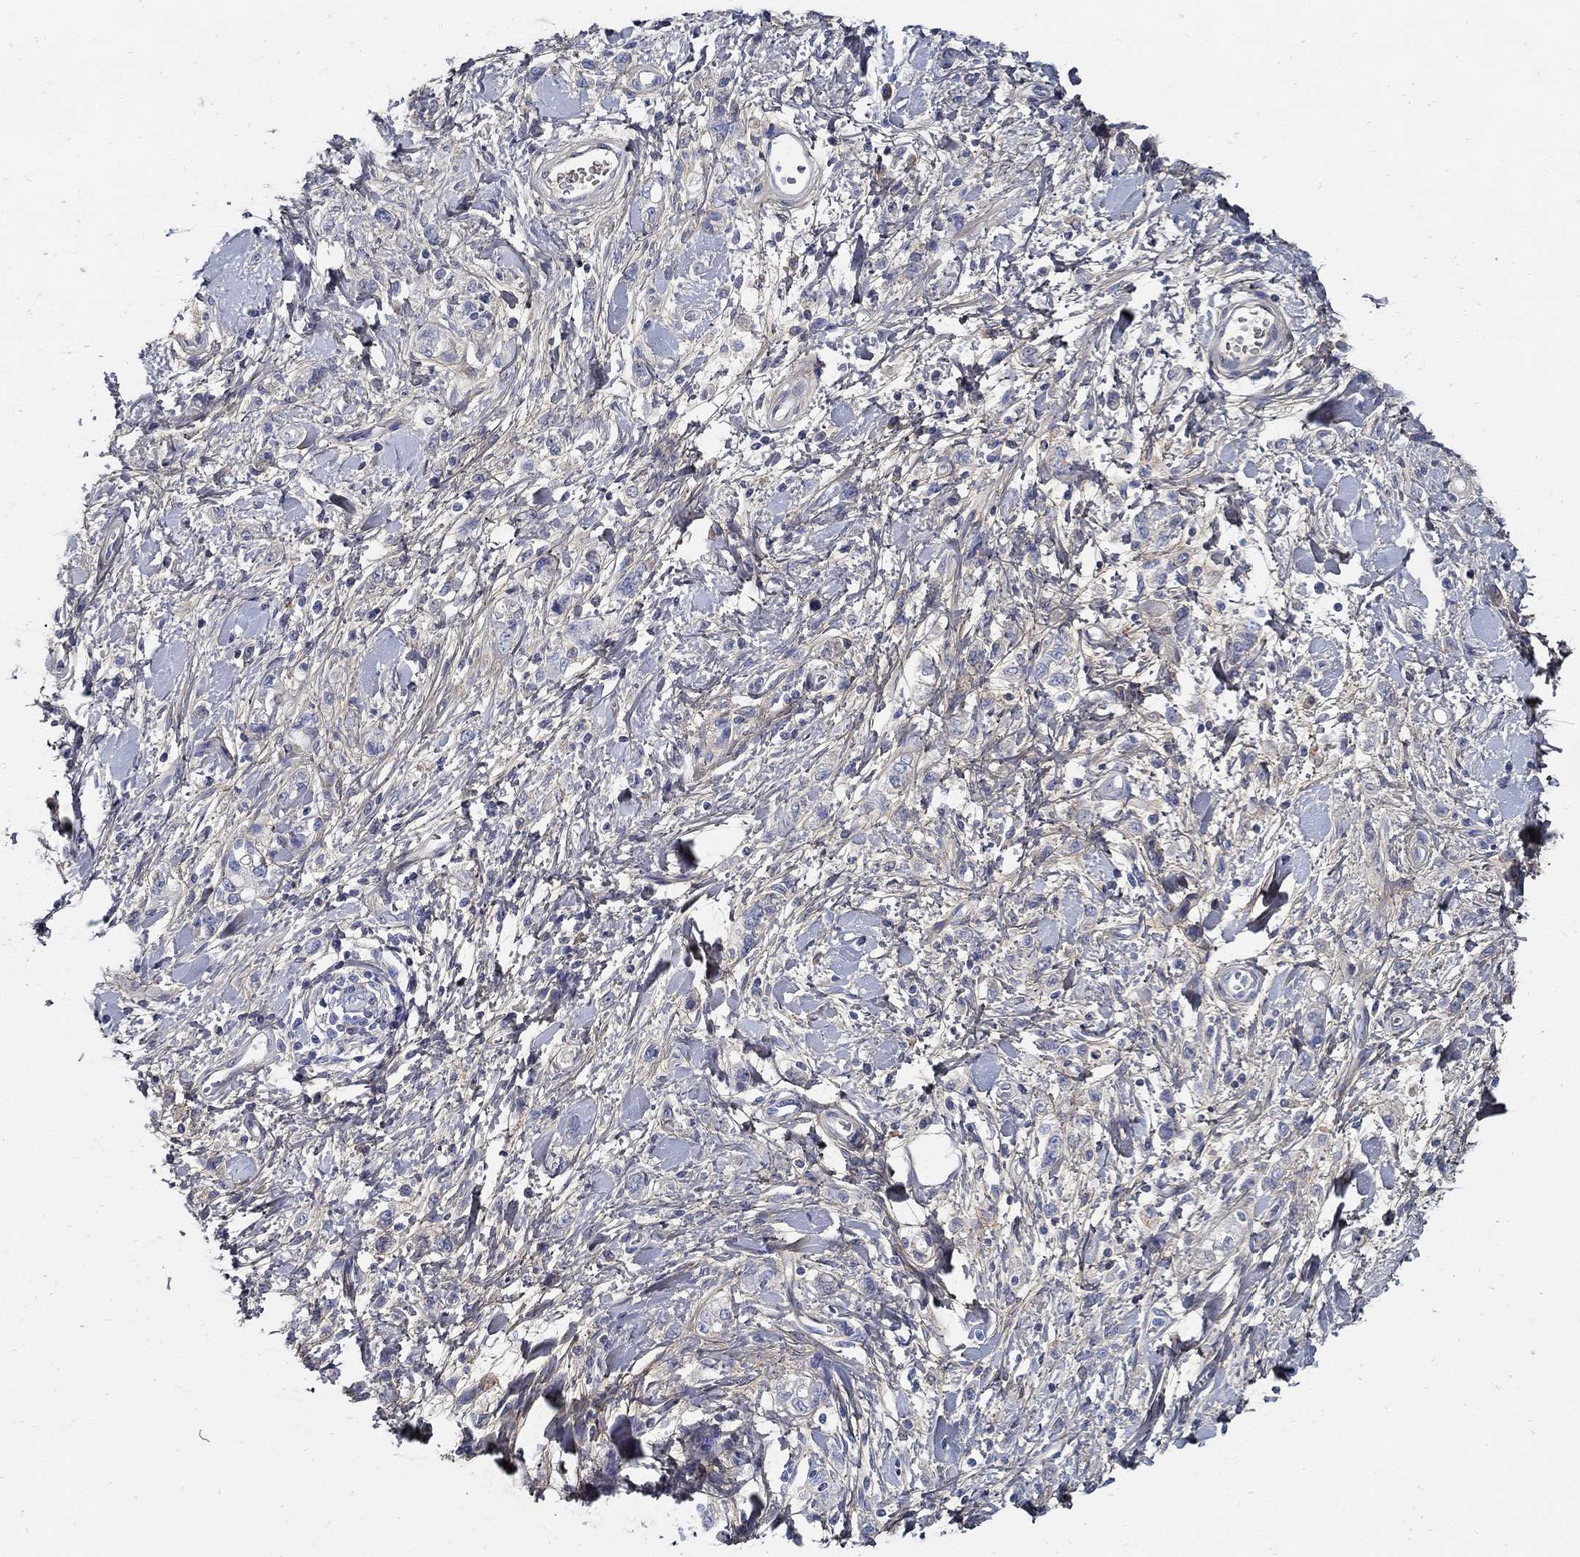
{"staining": {"intensity": "negative", "quantity": "none", "location": "none"}, "tissue": "stomach cancer", "cell_type": "Tumor cells", "image_type": "cancer", "snomed": [{"axis": "morphology", "description": "Adenocarcinoma, NOS"}, {"axis": "topography", "description": "Stomach"}], "caption": "High power microscopy histopathology image of an immunohistochemistry histopathology image of stomach cancer, revealing no significant expression in tumor cells.", "gene": "TGFBI", "patient": {"sex": "male", "age": 77}}